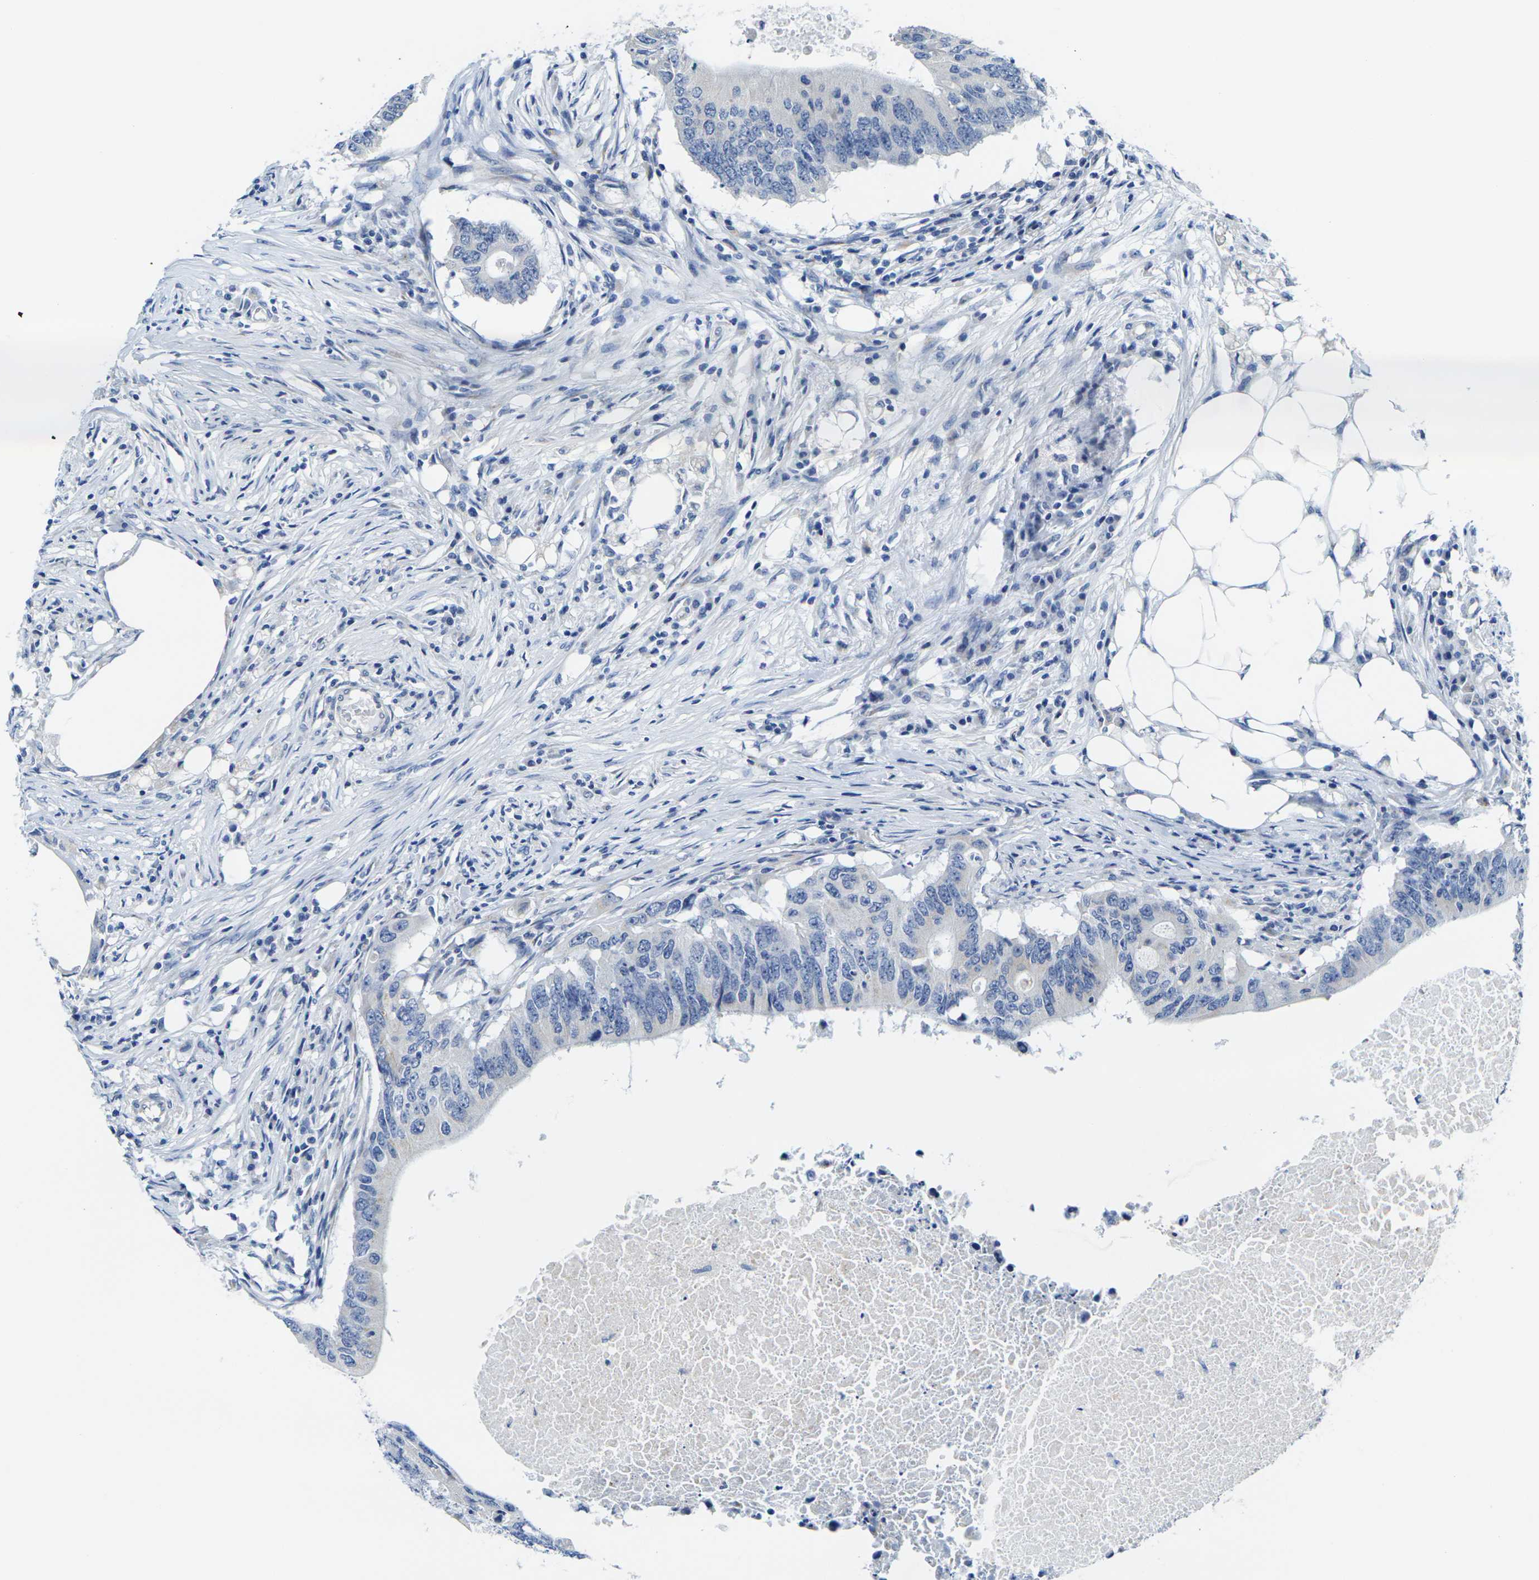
{"staining": {"intensity": "negative", "quantity": "none", "location": "none"}, "tissue": "colorectal cancer", "cell_type": "Tumor cells", "image_type": "cancer", "snomed": [{"axis": "morphology", "description": "Adenocarcinoma, NOS"}, {"axis": "topography", "description": "Colon"}], "caption": "There is no significant positivity in tumor cells of colorectal cancer (adenocarcinoma).", "gene": "CRK", "patient": {"sex": "male", "age": 71}}